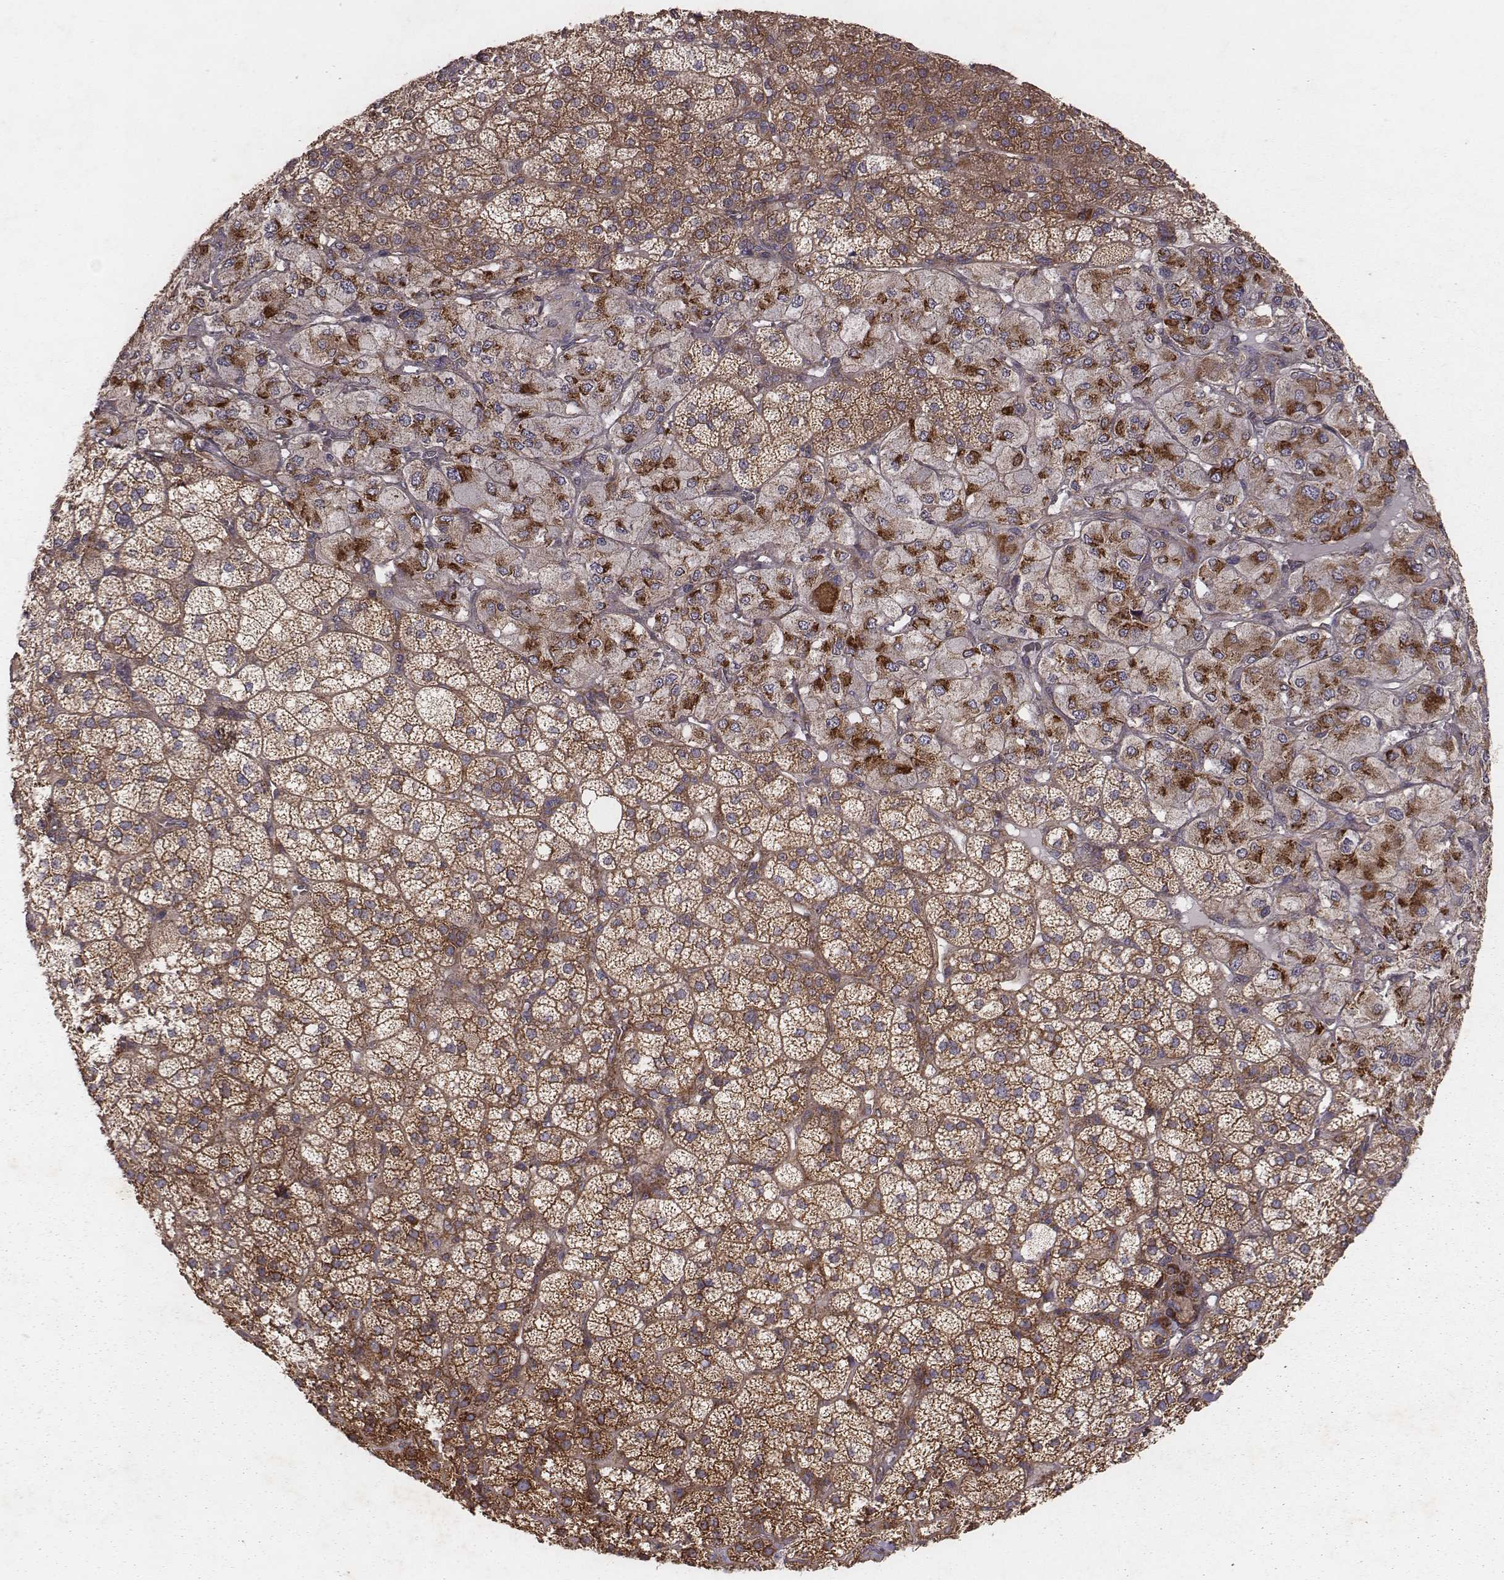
{"staining": {"intensity": "strong", "quantity": ">75%", "location": "cytoplasmic/membranous"}, "tissue": "adrenal gland", "cell_type": "Glandular cells", "image_type": "normal", "snomed": [{"axis": "morphology", "description": "Normal tissue, NOS"}, {"axis": "topography", "description": "Adrenal gland"}], "caption": "Immunohistochemistry image of benign adrenal gland: adrenal gland stained using IHC demonstrates high levels of strong protein expression localized specifically in the cytoplasmic/membranous of glandular cells, appearing as a cytoplasmic/membranous brown color.", "gene": "TXLNA", "patient": {"sex": "female", "age": 60}}